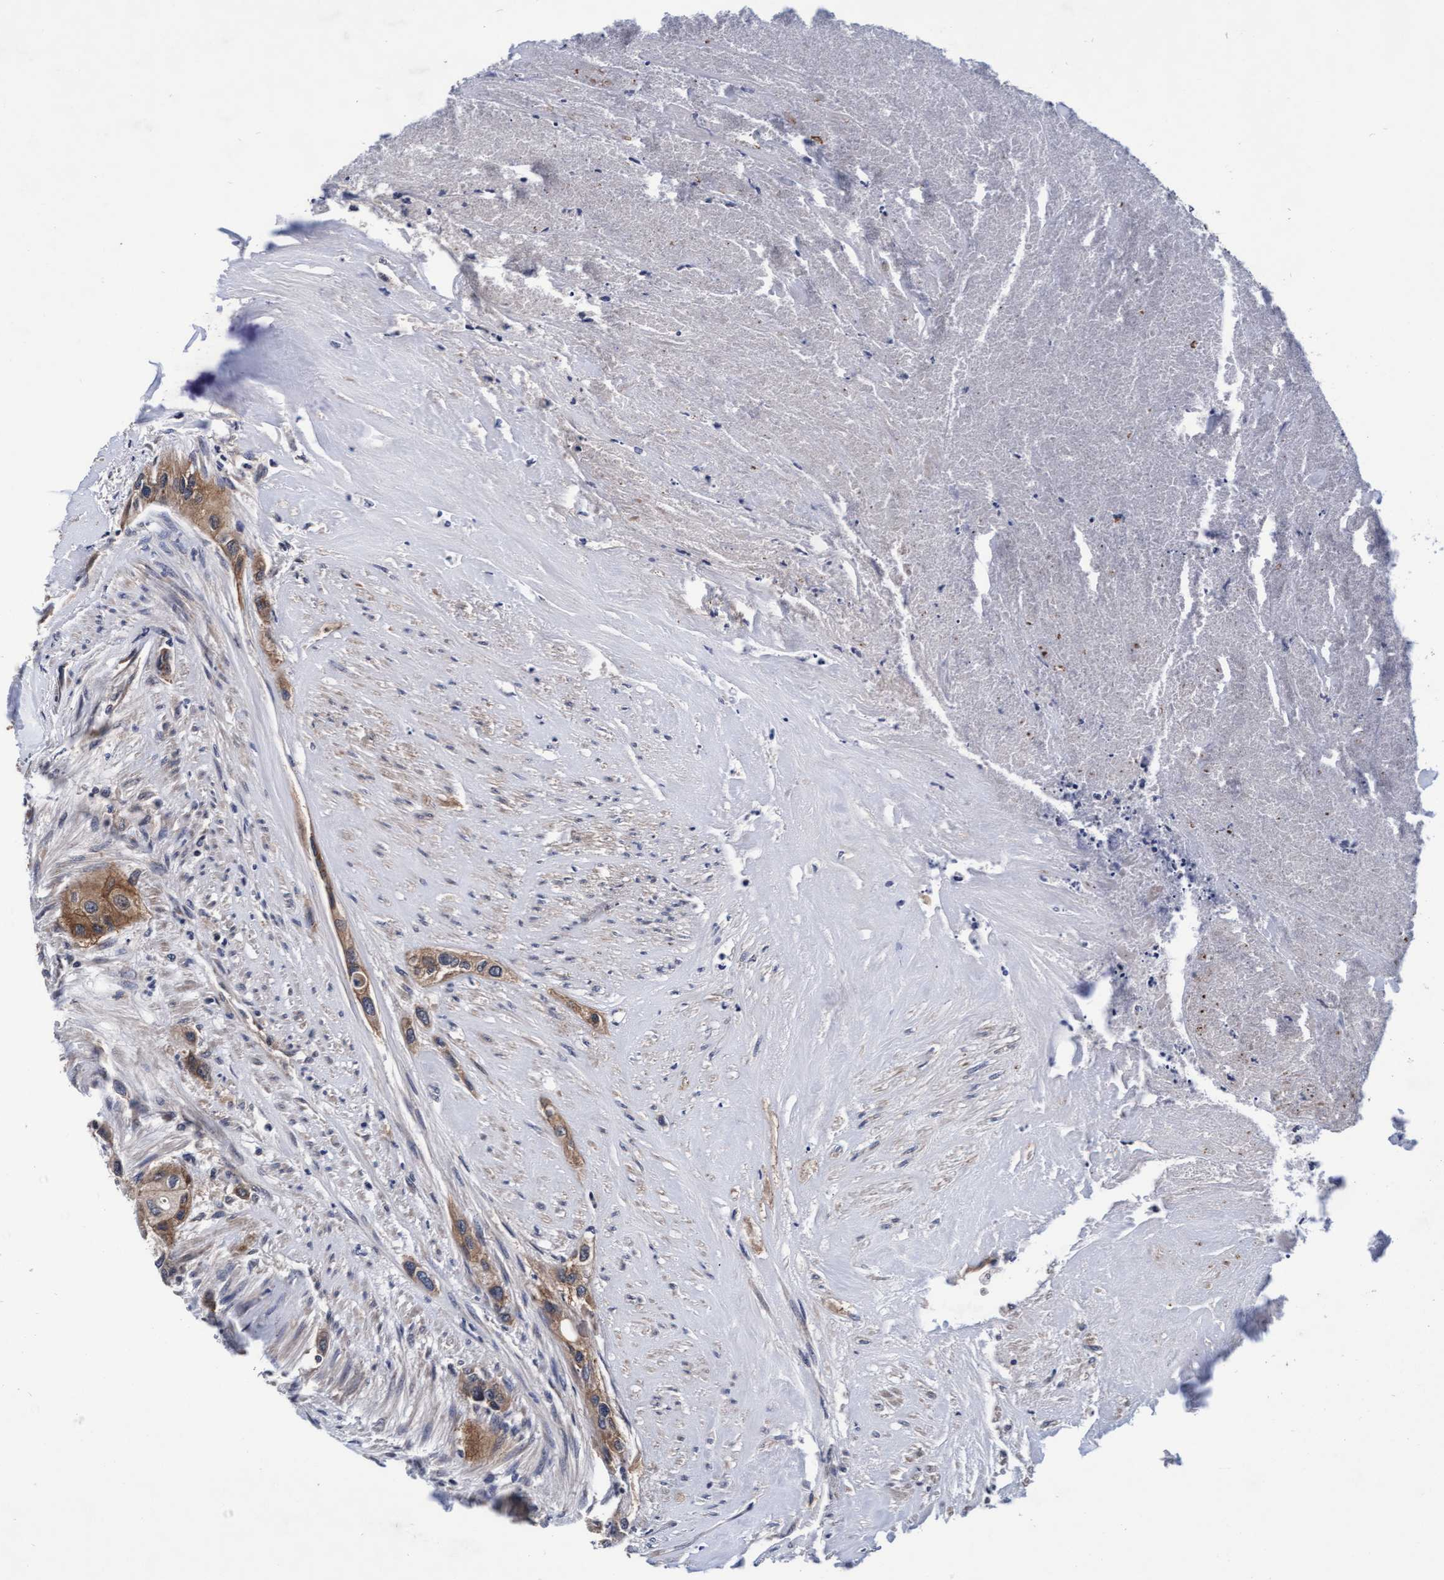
{"staining": {"intensity": "moderate", "quantity": "<25%", "location": "cytoplasmic/membranous"}, "tissue": "urothelial cancer", "cell_type": "Tumor cells", "image_type": "cancer", "snomed": [{"axis": "morphology", "description": "Urothelial carcinoma, High grade"}, {"axis": "topography", "description": "Urinary bladder"}], "caption": "IHC staining of high-grade urothelial carcinoma, which displays low levels of moderate cytoplasmic/membranous positivity in approximately <25% of tumor cells indicating moderate cytoplasmic/membranous protein staining. The staining was performed using DAB (3,3'-diaminobenzidine) (brown) for protein detection and nuclei were counterstained in hematoxylin (blue).", "gene": "EFCAB13", "patient": {"sex": "female", "age": 56}}